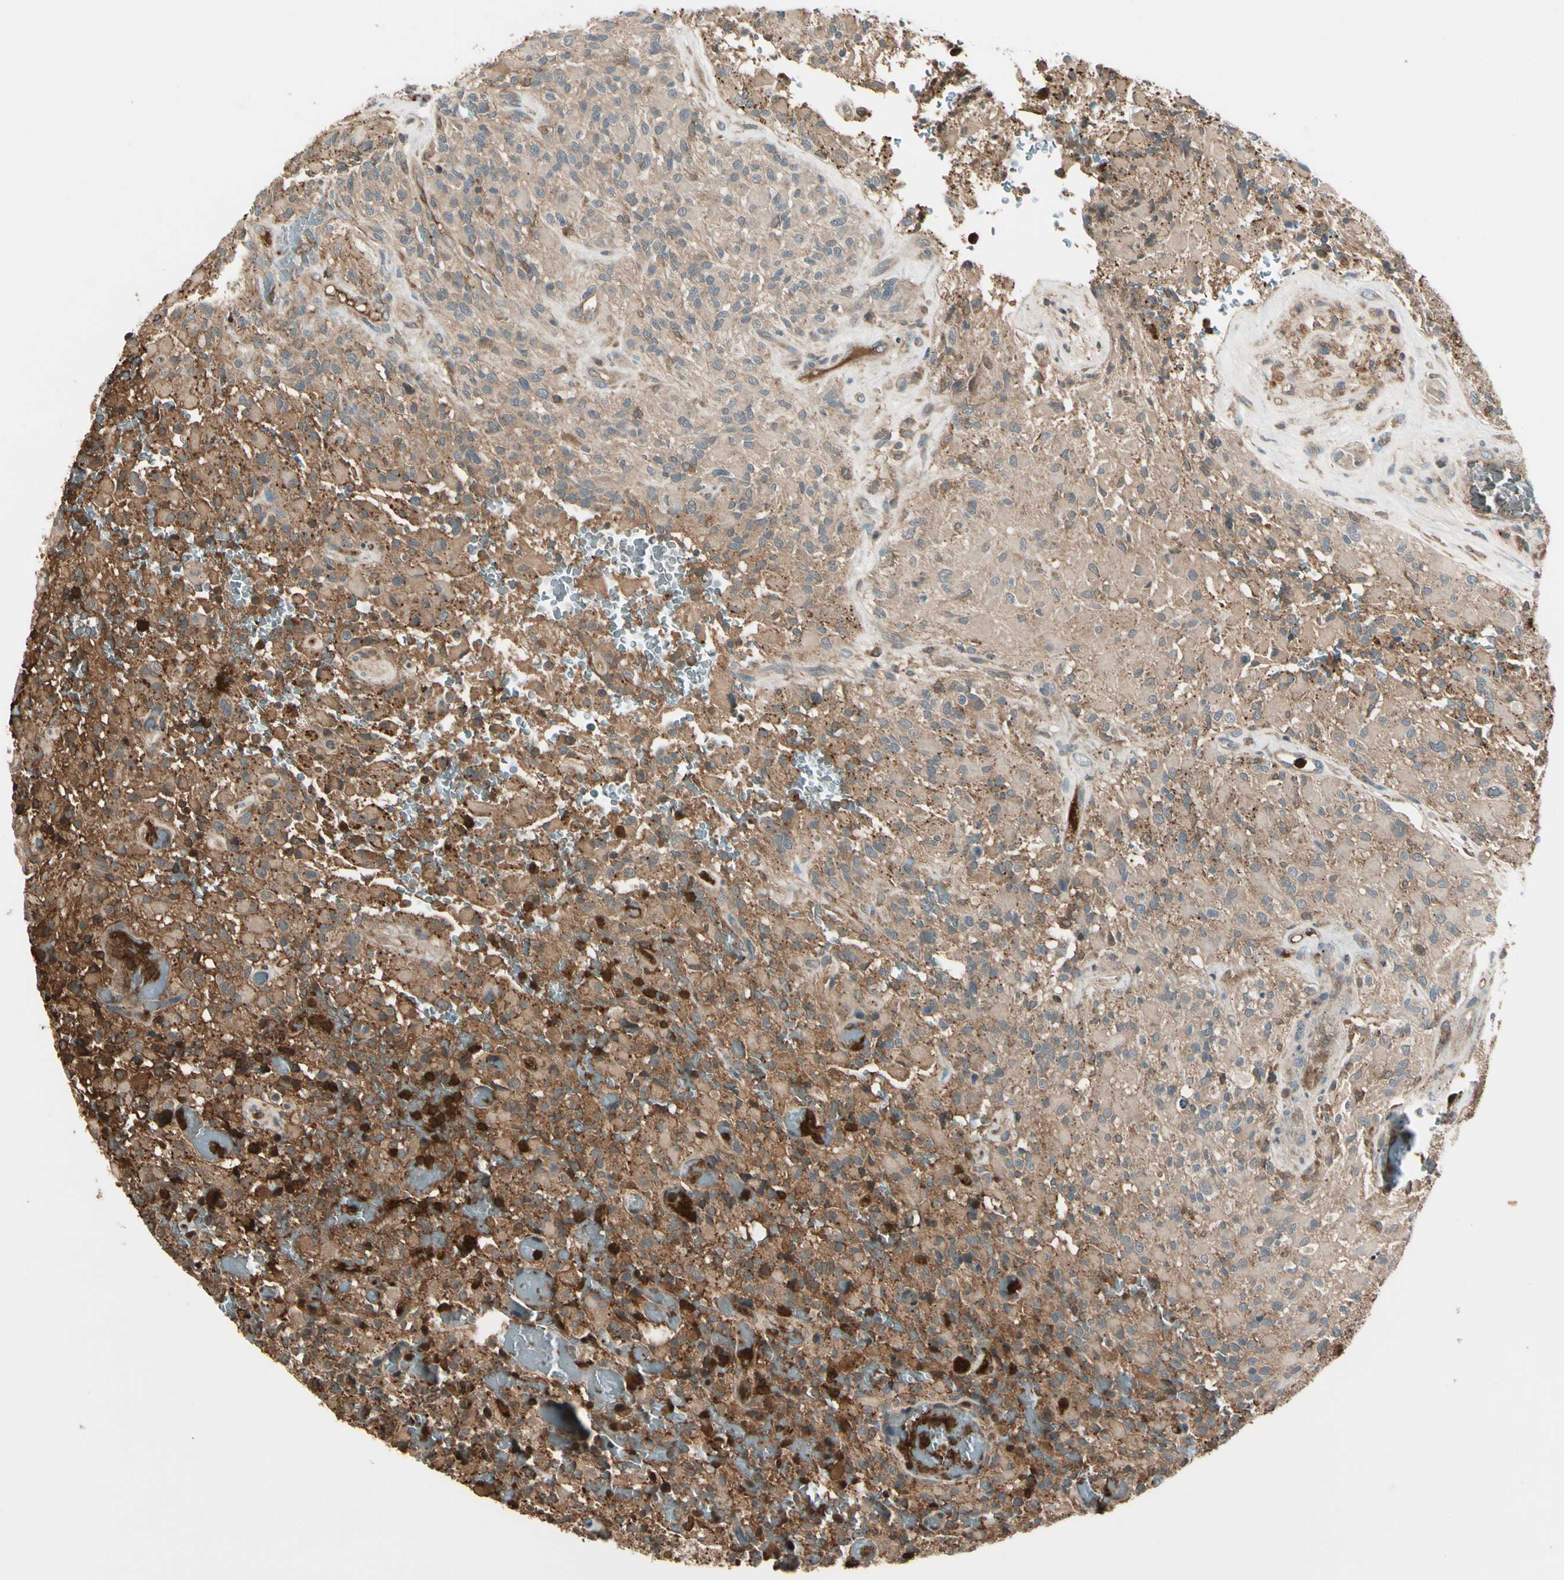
{"staining": {"intensity": "moderate", "quantity": "25%-75%", "location": "cytoplasmic/membranous"}, "tissue": "glioma", "cell_type": "Tumor cells", "image_type": "cancer", "snomed": [{"axis": "morphology", "description": "Glioma, malignant, High grade"}, {"axis": "topography", "description": "Brain"}], "caption": "Immunohistochemical staining of malignant high-grade glioma displays medium levels of moderate cytoplasmic/membranous protein staining in approximately 25%-75% of tumor cells.", "gene": "STX11", "patient": {"sex": "male", "age": 71}}